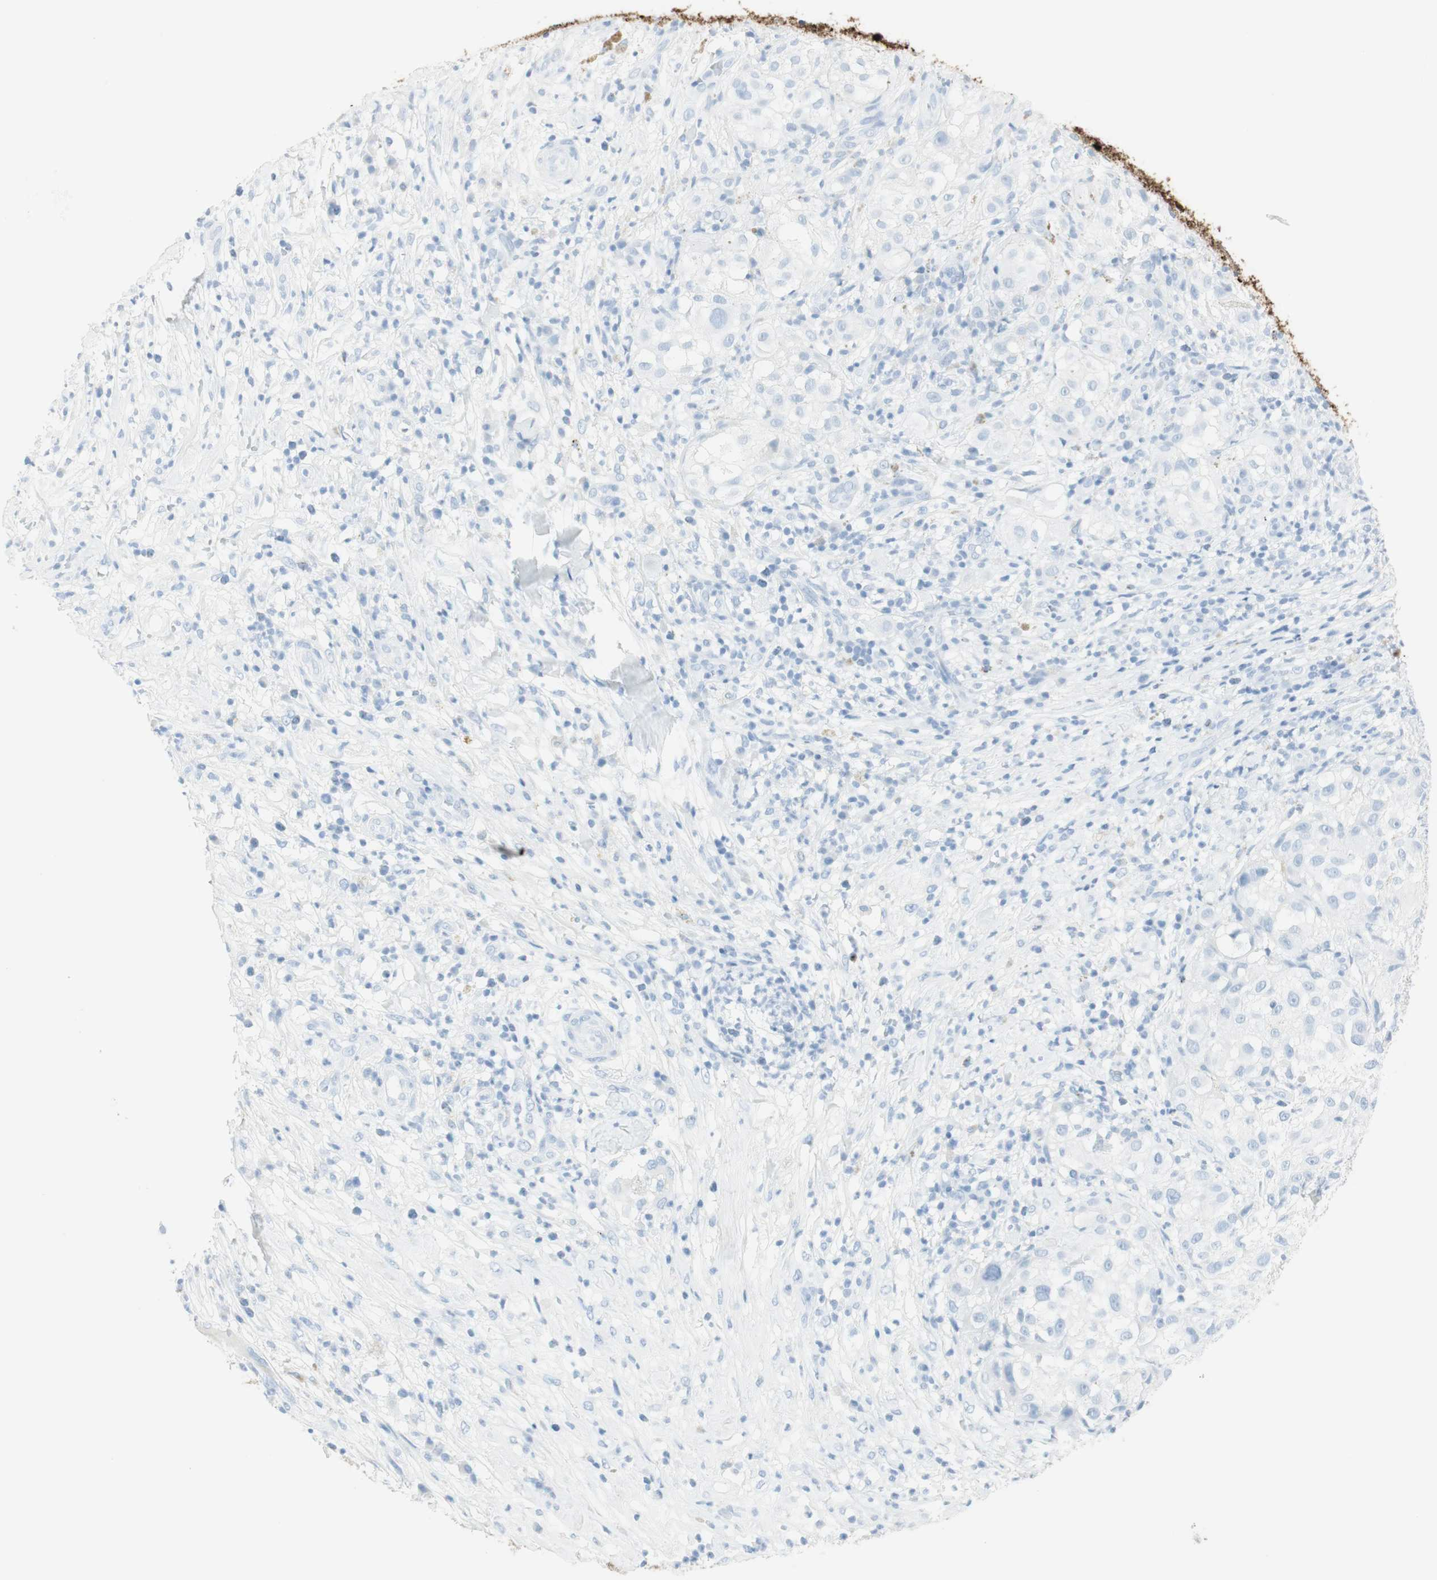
{"staining": {"intensity": "negative", "quantity": "none", "location": "none"}, "tissue": "melanoma", "cell_type": "Tumor cells", "image_type": "cancer", "snomed": [{"axis": "morphology", "description": "Necrosis, NOS"}, {"axis": "morphology", "description": "Malignant melanoma, NOS"}, {"axis": "topography", "description": "Skin"}], "caption": "Histopathology image shows no protein positivity in tumor cells of melanoma tissue.", "gene": "NAPSA", "patient": {"sex": "female", "age": 87}}